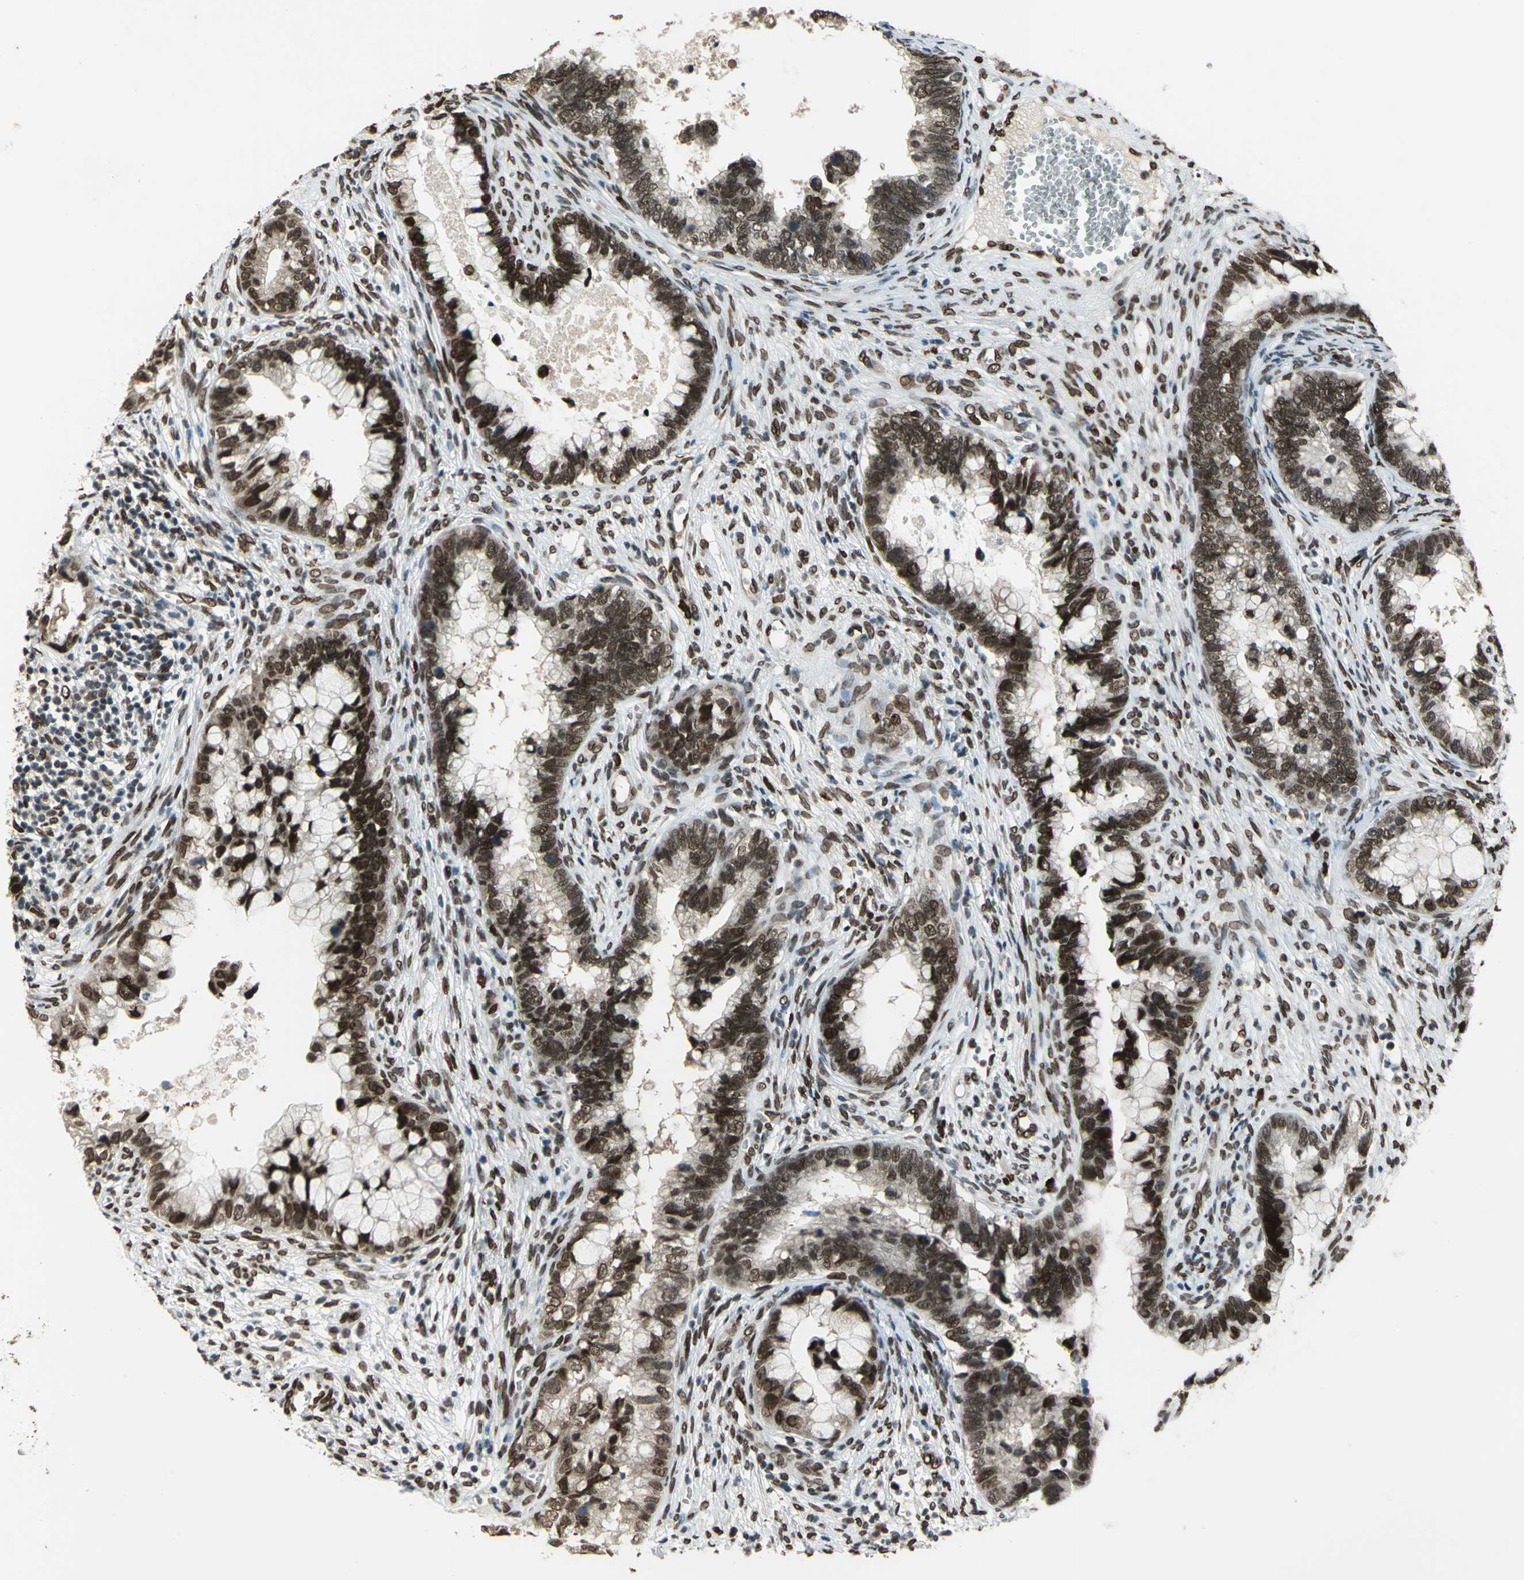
{"staining": {"intensity": "strong", "quantity": ">75%", "location": "nuclear"}, "tissue": "cervical cancer", "cell_type": "Tumor cells", "image_type": "cancer", "snomed": [{"axis": "morphology", "description": "Adenocarcinoma, NOS"}, {"axis": "topography", "description": "Cervix"}], "caption": "Cervical cancer (adenocarcinoma) stained with DAB (3,3'-diaminobenzidine) IHC reveals high levels of strong nuclear expression in about >75% of tumor cells.", "gene": "ISY1", "patient": {"sex": "female", "age": 44}}